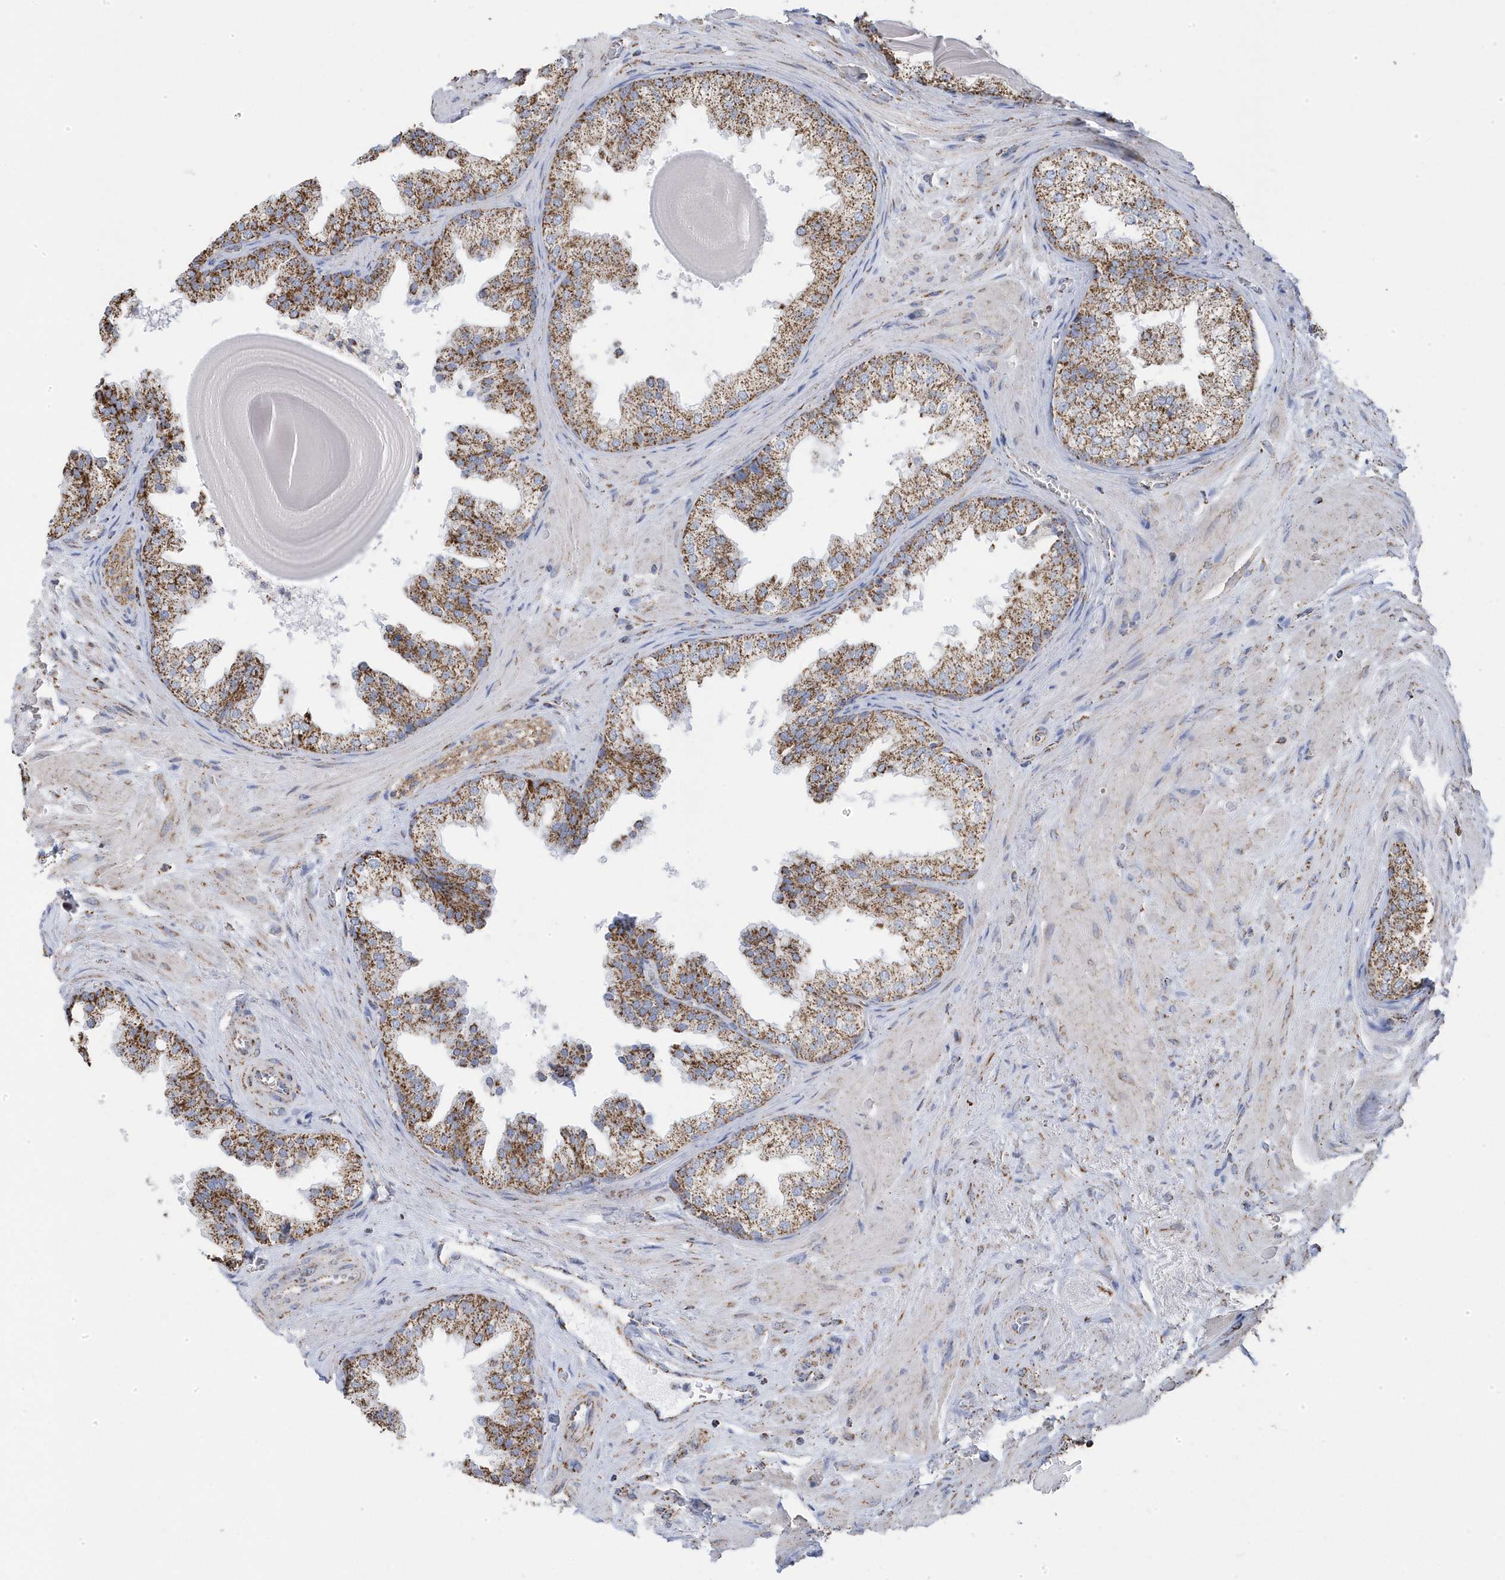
{"staining": {"intensity": "moderate", "quantity": ">75%", "location": "cytoplasmic/membranous"}, "tissue": "prostate", "cell_type": "Glandular cells", "image_type": "normal", "snomed": [{"axis": "morphology", "description": "Normal tissue, NOS"}, {"axis": "topography", "description": "Prostate"}], "caption": "Moderate cytoplasmic/membranous staining for a protein is present in about >75% of glandular cells of benign prostate using IHC.", "gene": "GTPBP8", "patient": {"sex": "male", "age": 48}}